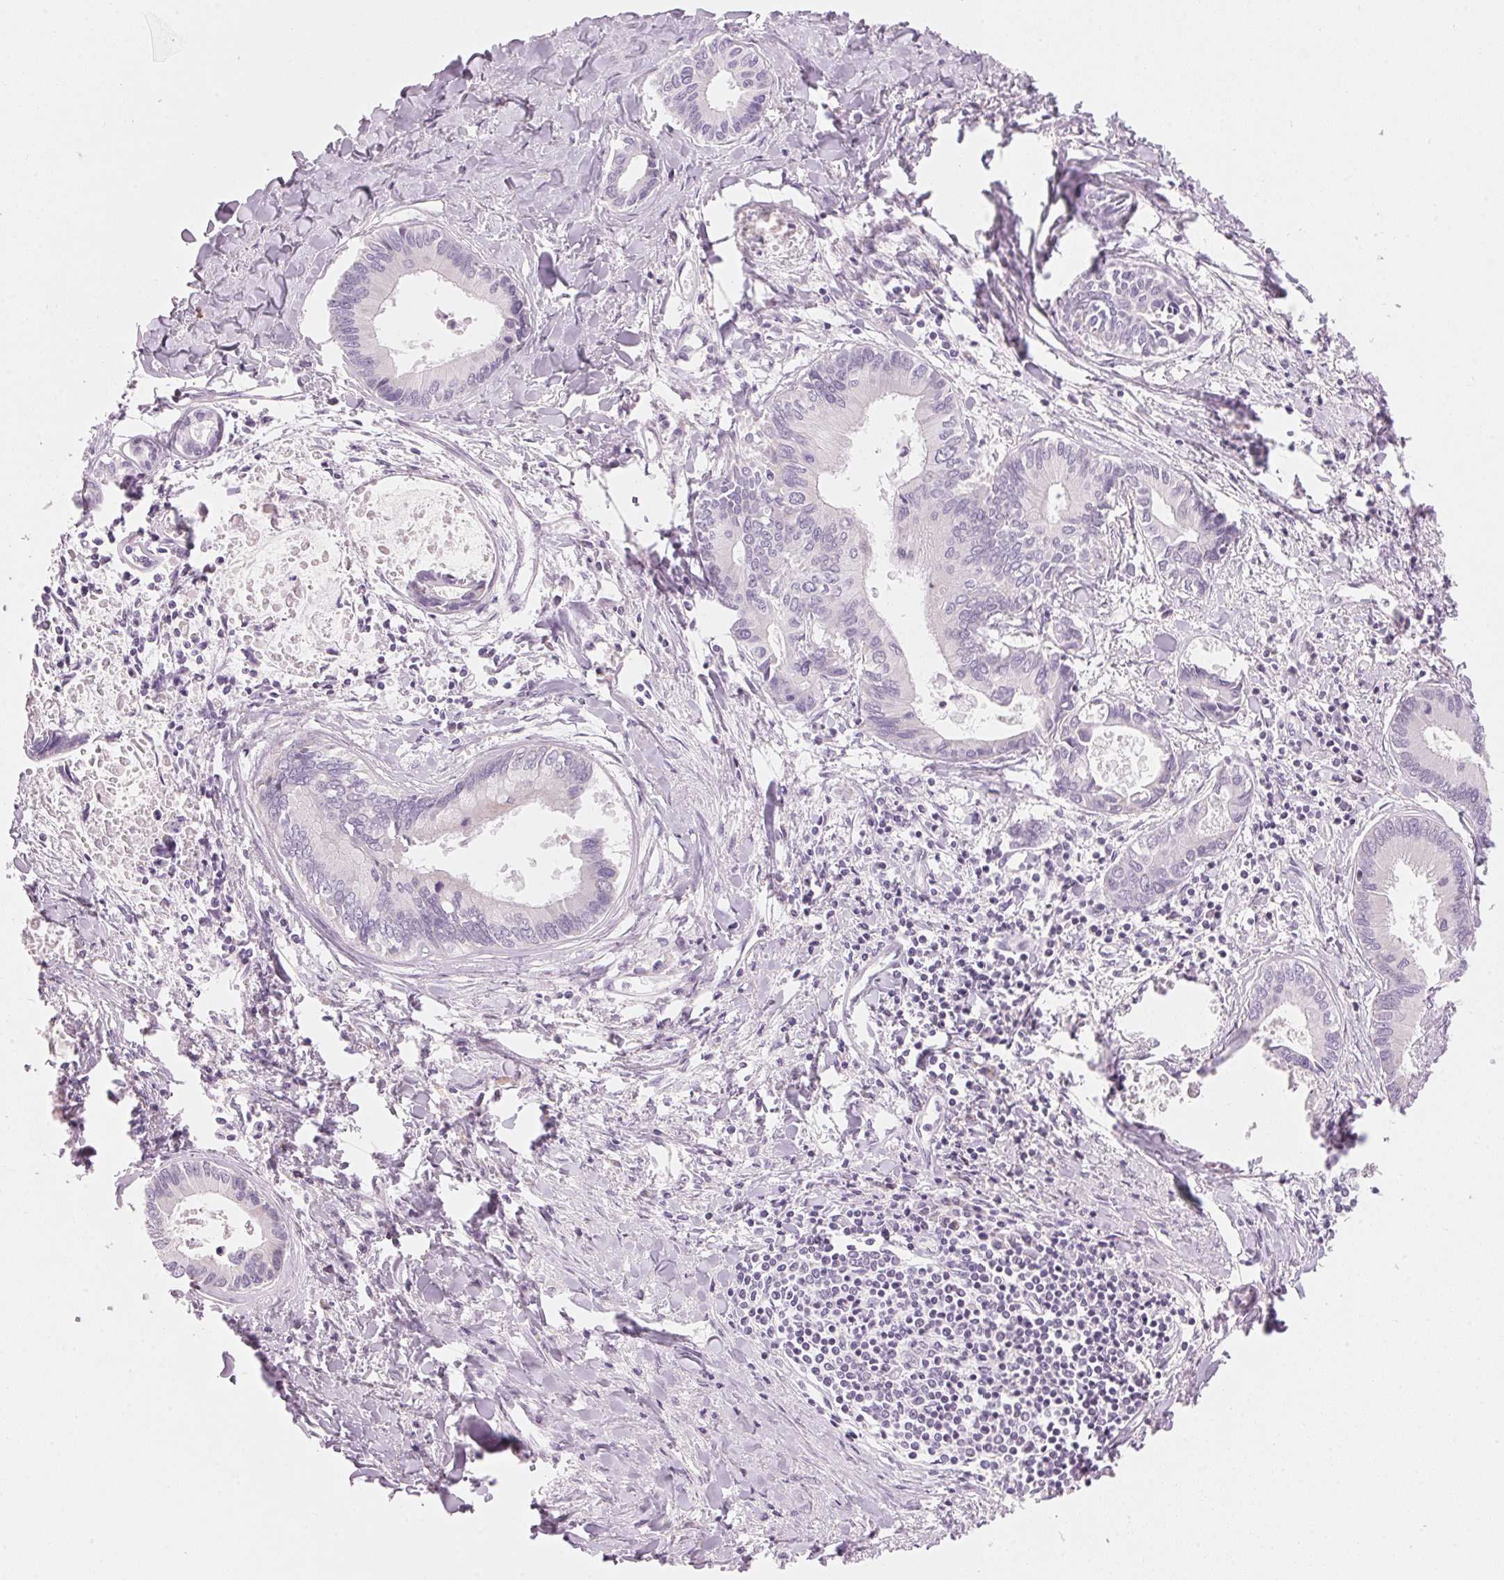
{"staining": {"intensity": "negative", "quantity": "none", "location": "none"}, "tissue": "liver cancer", "cell_type": "Tumor cells", "image_type": "cancer", "snomed": [{"axis": "morphology", "description": "Cholangiocarcinoma"}, {"axis": "topography", "description": "Liver"}], "caption": "Cholangiocarcinoma (liver) was stained to show a protein in brown. There is no significant positivity in tumor cells.", "gene": "HOXB13", "patient": {"sex": "male", "age": 66}}